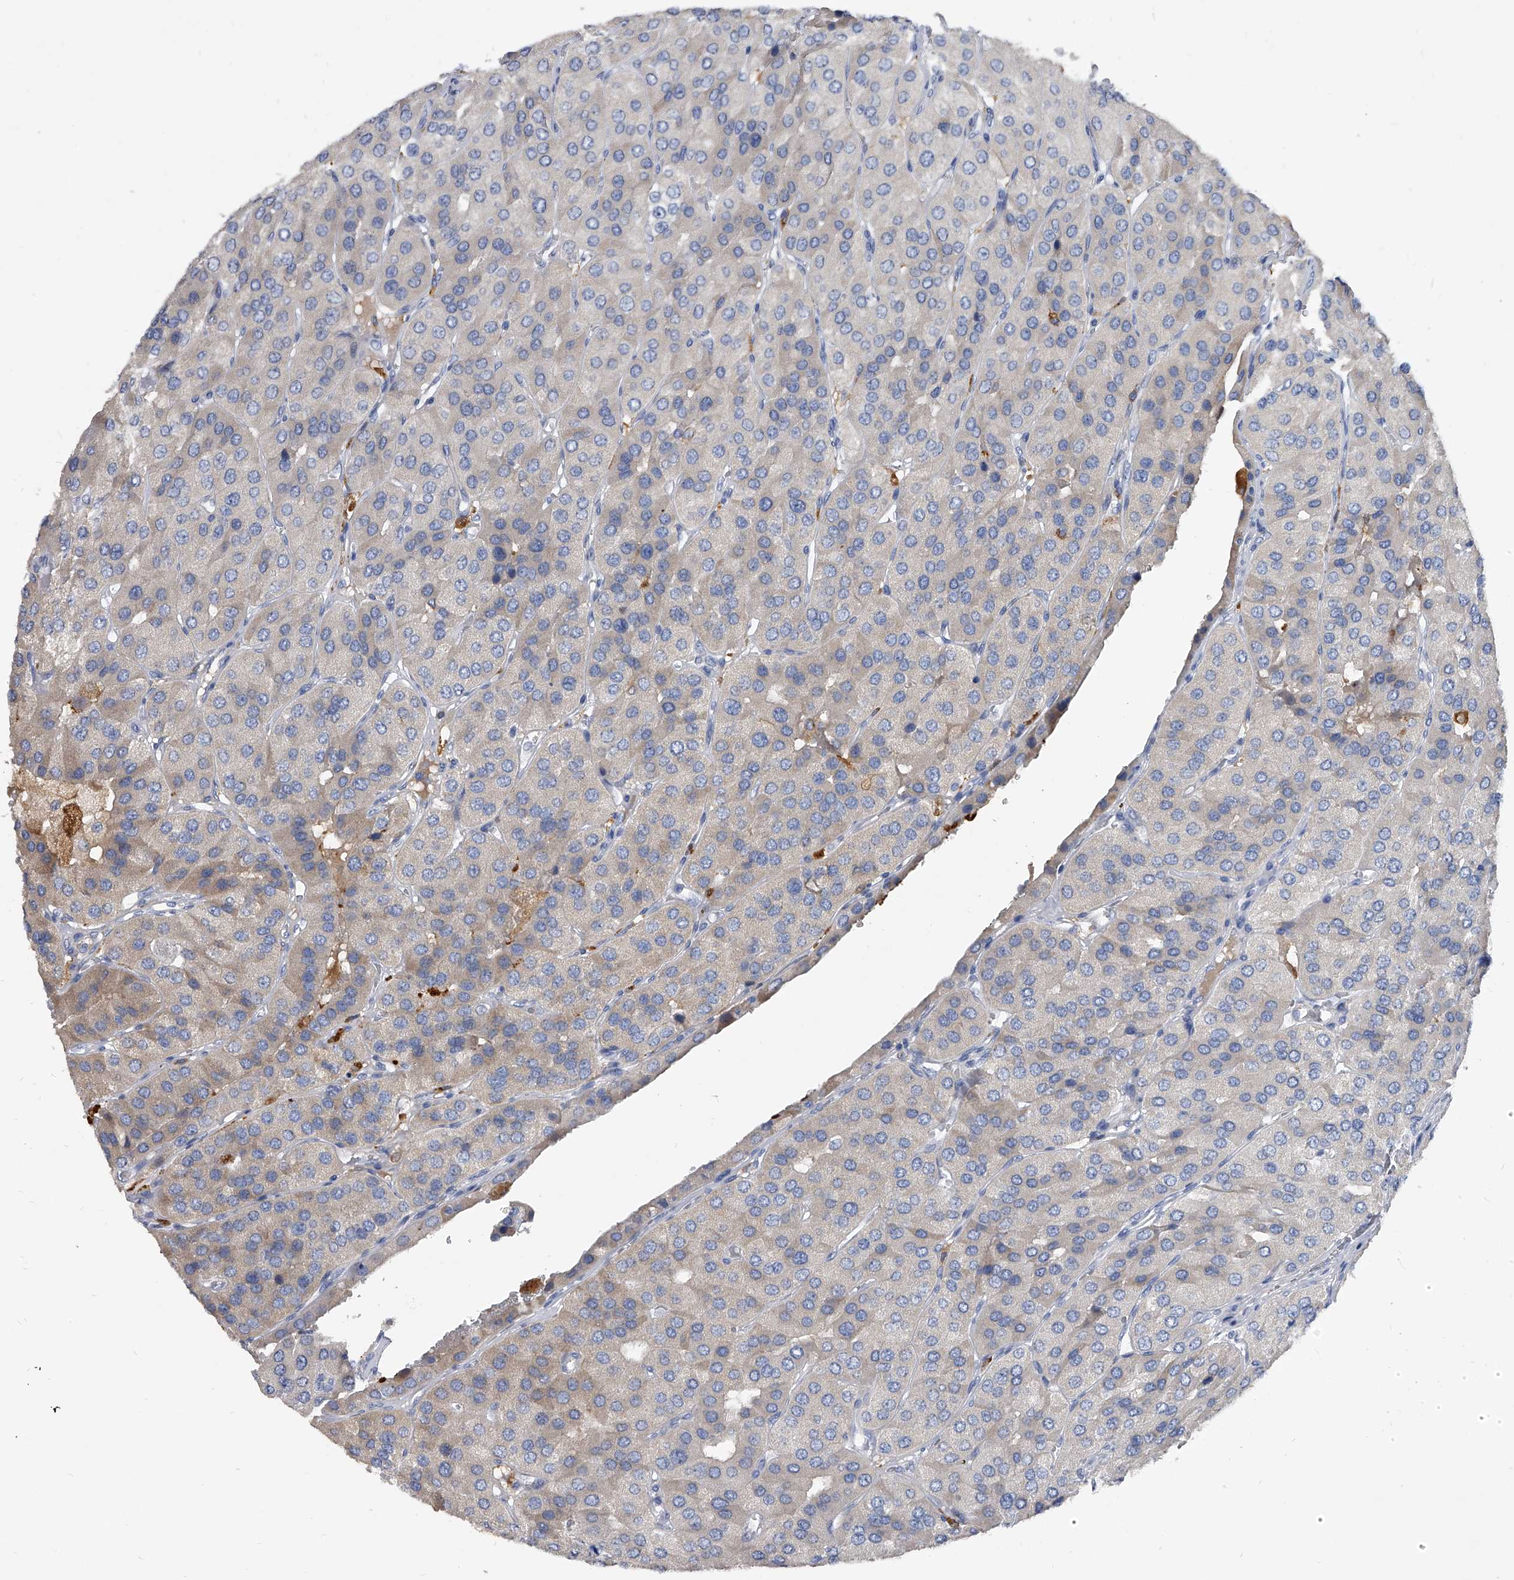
{"staining": {"intensity": "weak", "quantity": "<25%", "location": "cytoplasmic/membranous"}, "tissue": "parathyroid gland", "cell_type": "Glandular cells", "image_type": "normal", "snomed": [{"axis": "morphology", "description": "Normal tissue, NOS"}, {"axis": "morphology", "description": "Adenoma, NOS"}, {"axis": "topography", "description": "Parathyroid gland"}], "caption": "The histopathology image reveals no staining of glandular cells in normal parathyroid gland.", "gene": "SPP1", "patient": {"sex": "female", "age": 86}}